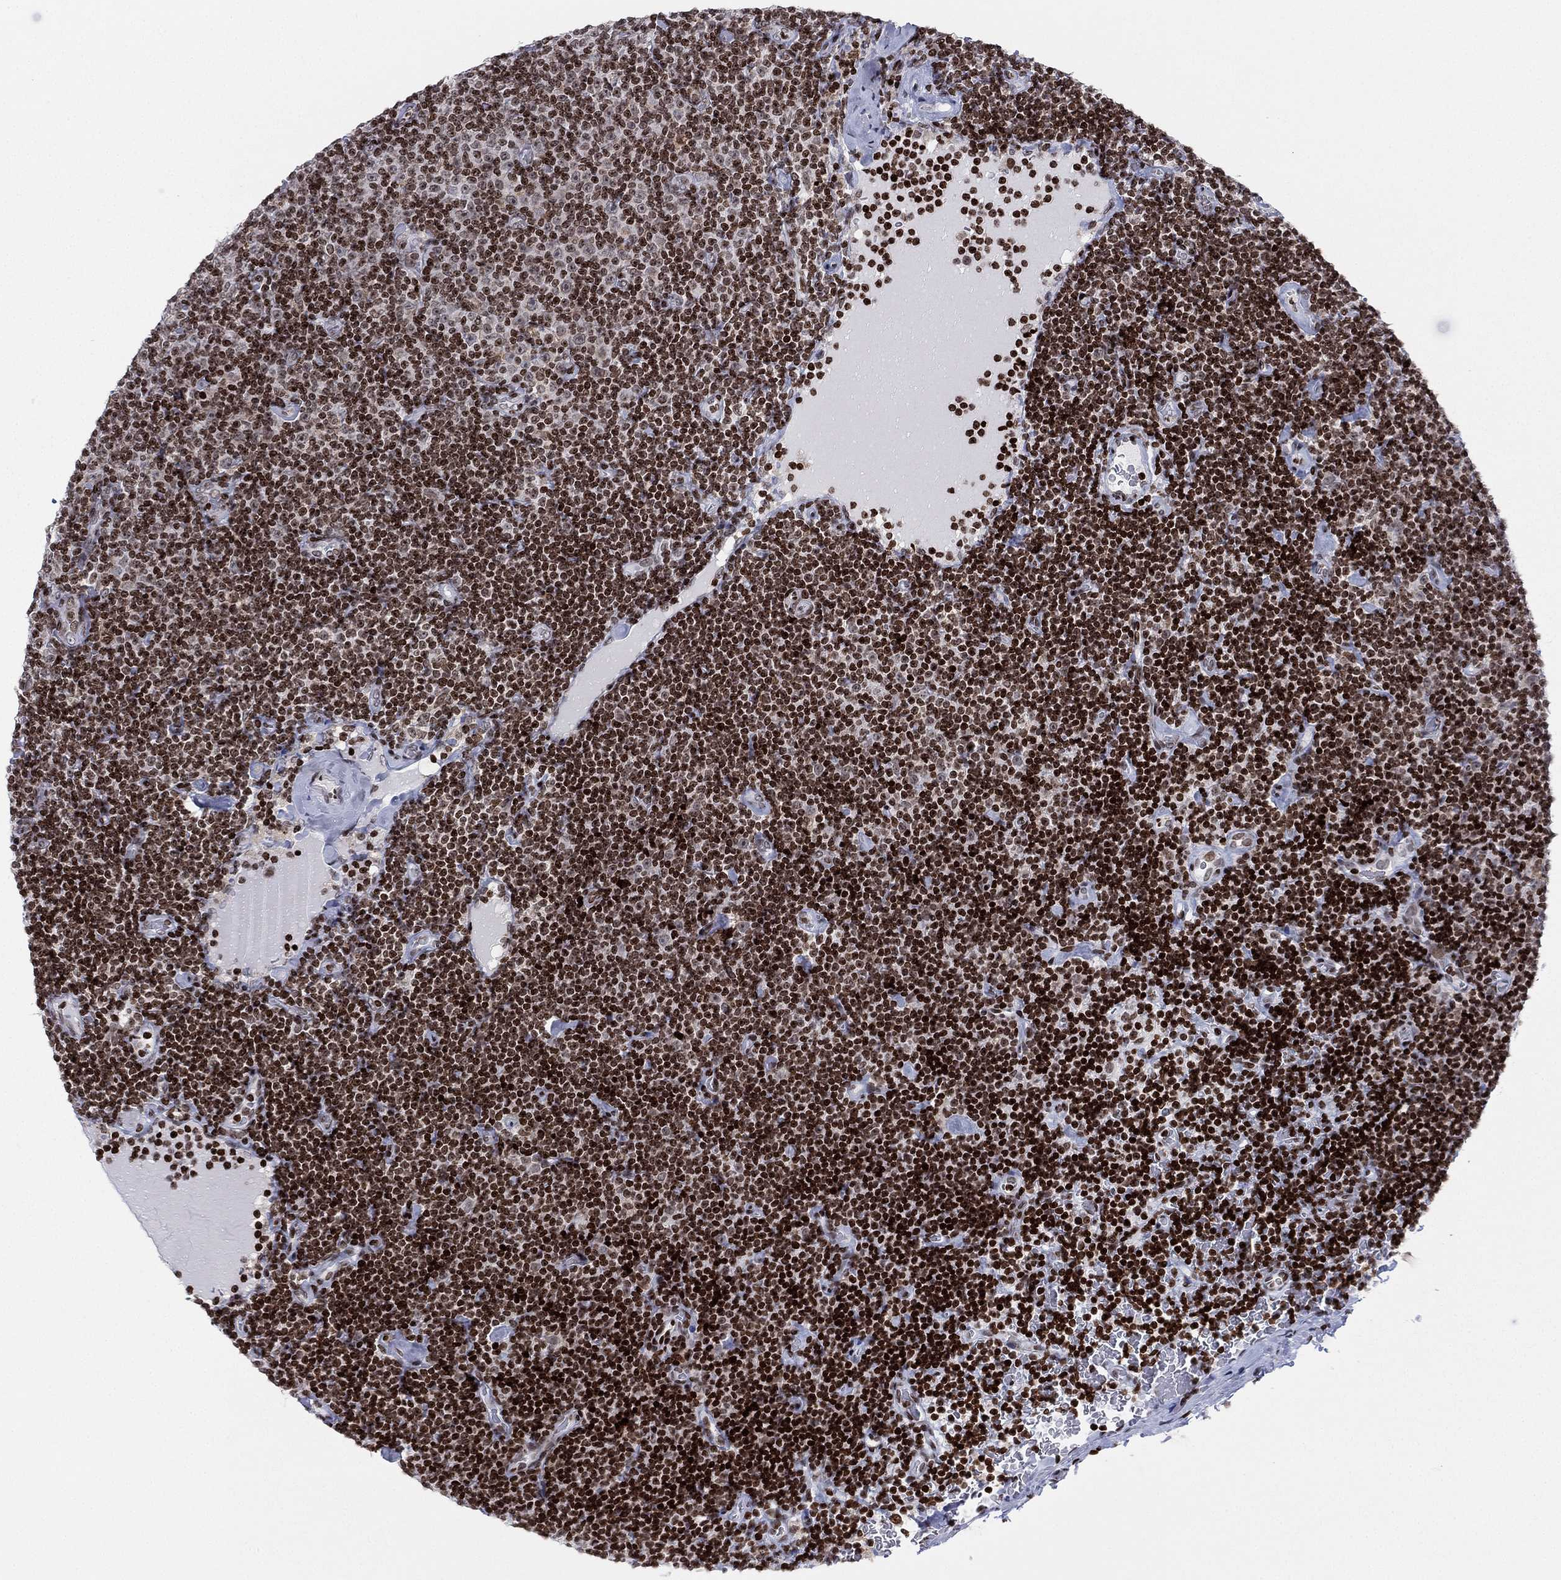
{"staining": {"intensity": "strong", "quantity": ">75%", "location": "nuclear"}, "tissue": "lymphoma", "cell_type": "Tumor cells", "image_type": "cancer", "snomed": [{"axis": "morphology", "description": "Malignant lymphoma, non-Hodgkin's type, Low grade"}, {"axis": "topography", "description": "Lymph node"}], "caption": "This is a photomicrograph of IHC staining of lymphoma, which shows strong positivity in the nuclear of tumor cells.", "gene": "MFSD14A", "patient": {"sex": "male", "age": 81}}